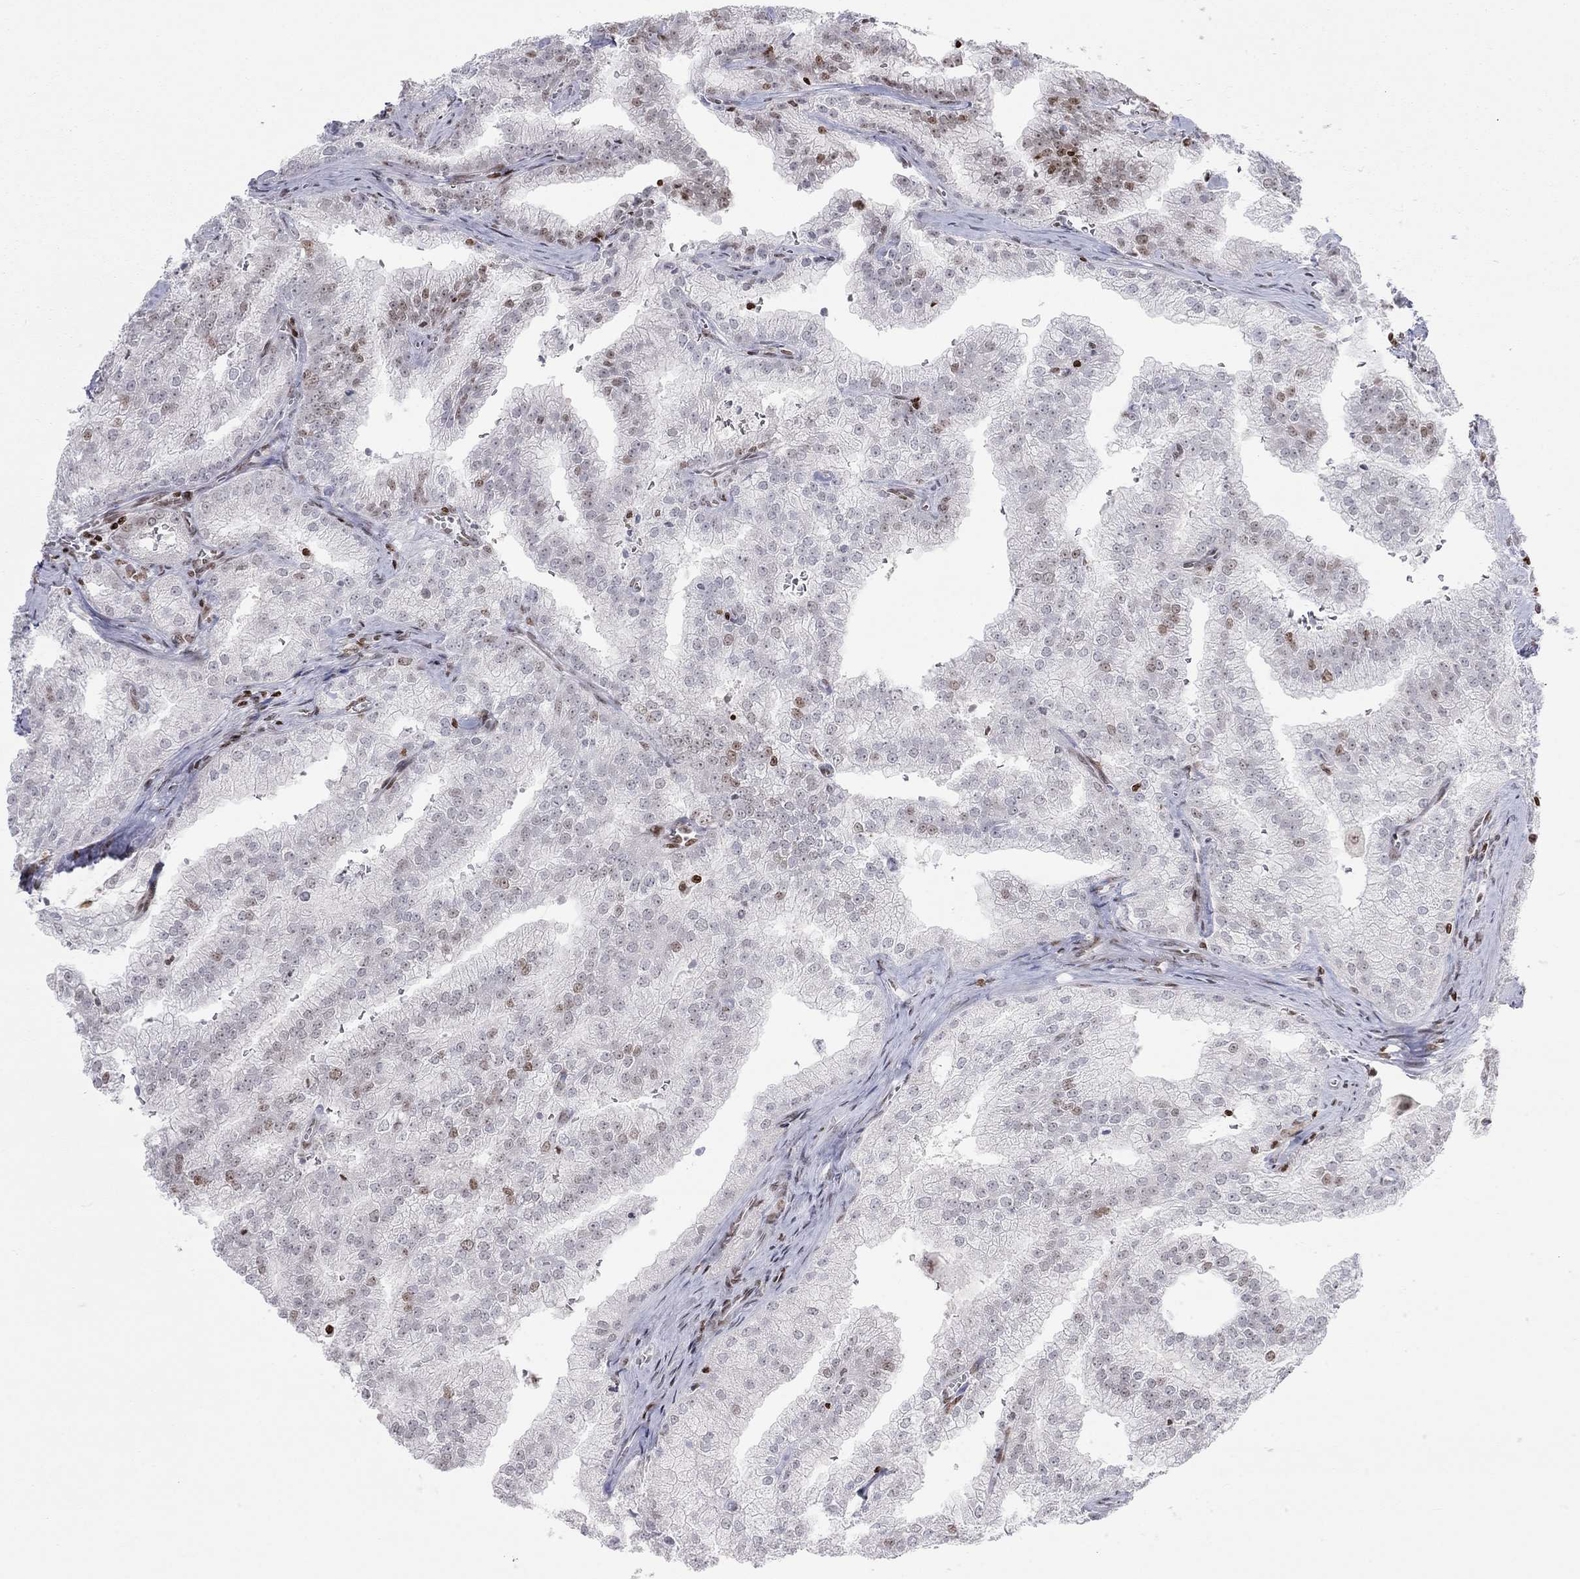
{"staining": {"intensity": "weak", "quantity": "<25%", "location": "nuclear"}, "tissue": "prostate cancer", "cell_type": "Tumor cells", "image_type": "cancer", "snomed": [{"axis": "morphology", "description": "Adenocarcinoma, NOS"}, {"axis": "topography", "description": "Prostate"}], "caption": "Tumor cells are negative for brown protein staining in adenocarcinoma (prostate).", "gene": "H2AX", "patient": {"sex": "male", "age": 70}}